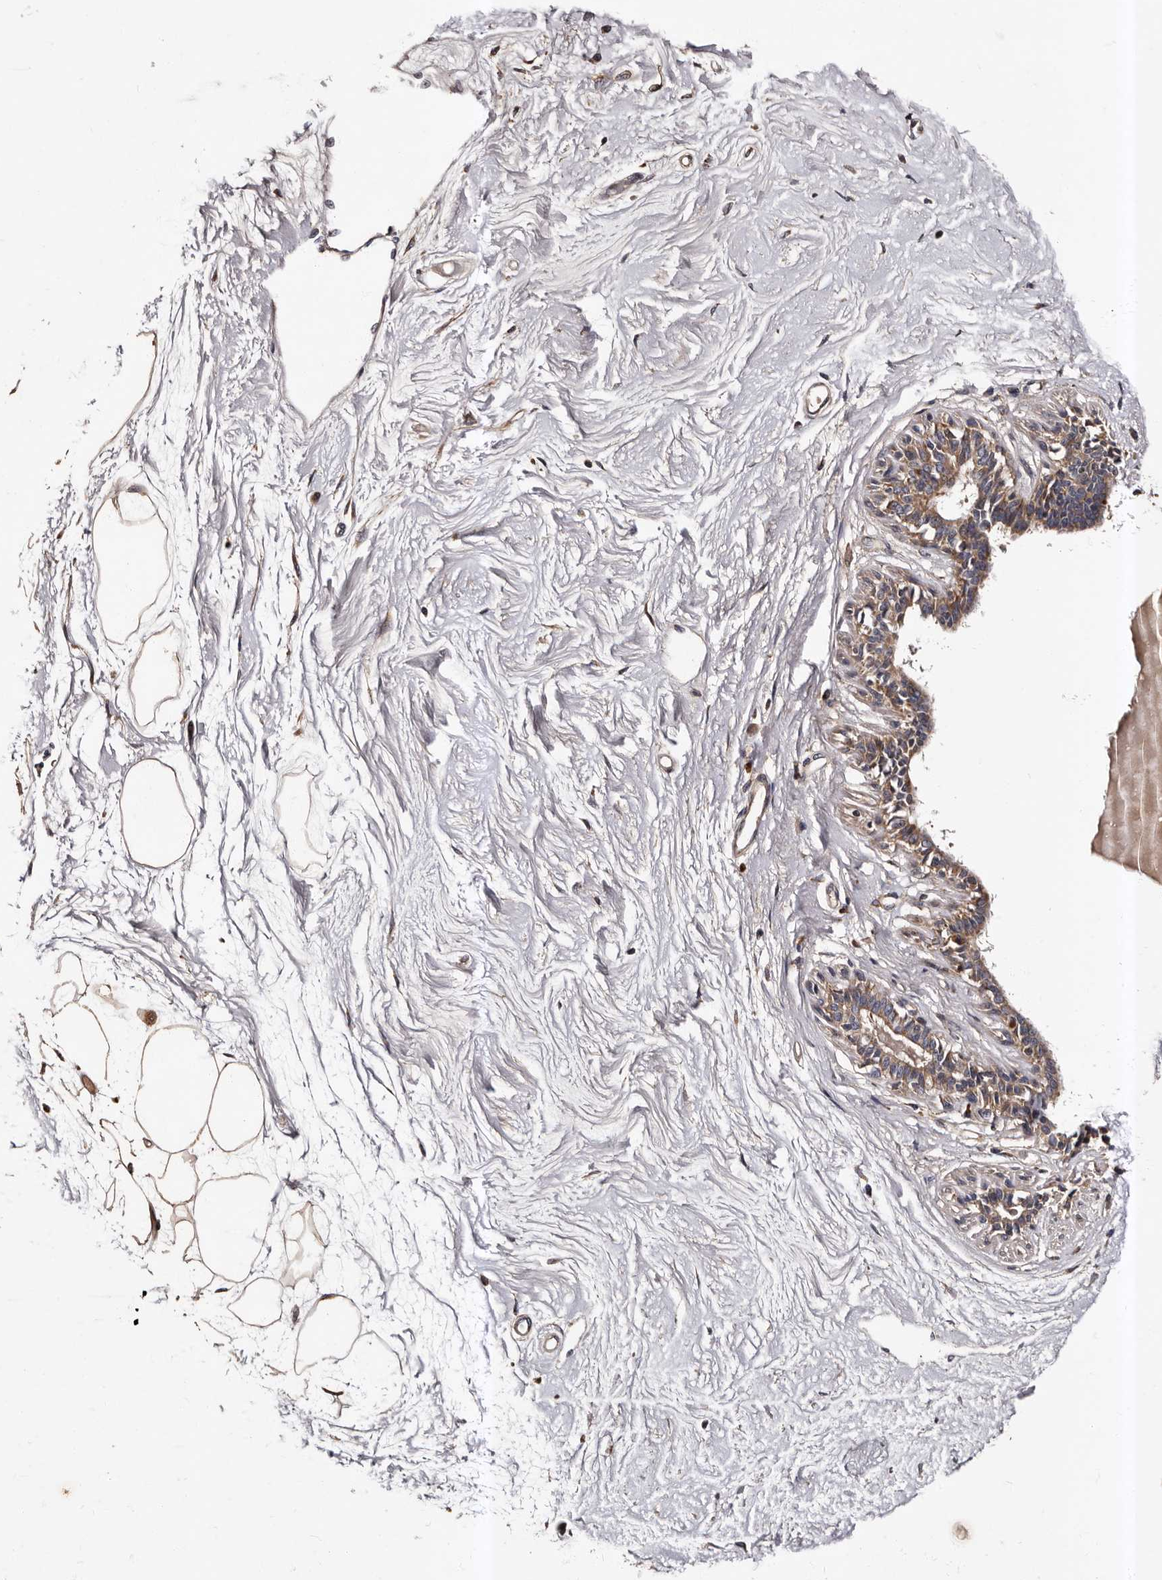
{"staining": {"intensity": "moderate", "quantity": ">75%", "location": "cytoplasmic/membranous"}, "tissue": "breast", "cell_type": "Adipocytes", "image_type": "normal", "snomed": [{"axis": "morphology", "description": "Normal tissue, NOS"}, {"axis": "topography", "description": "Breast"}], "caption": "Adipocytes show medium levels of moderate cytoplasmic/membranous positivity in approximately >75% of cells in unremarkable human breast. (DAB (3,3'-diaminobenzidine) IHC, brown staining for protein, blue staining for nuclei).", "gene": "ADCK5", "patient": {"sex": "female", "age": 45}}